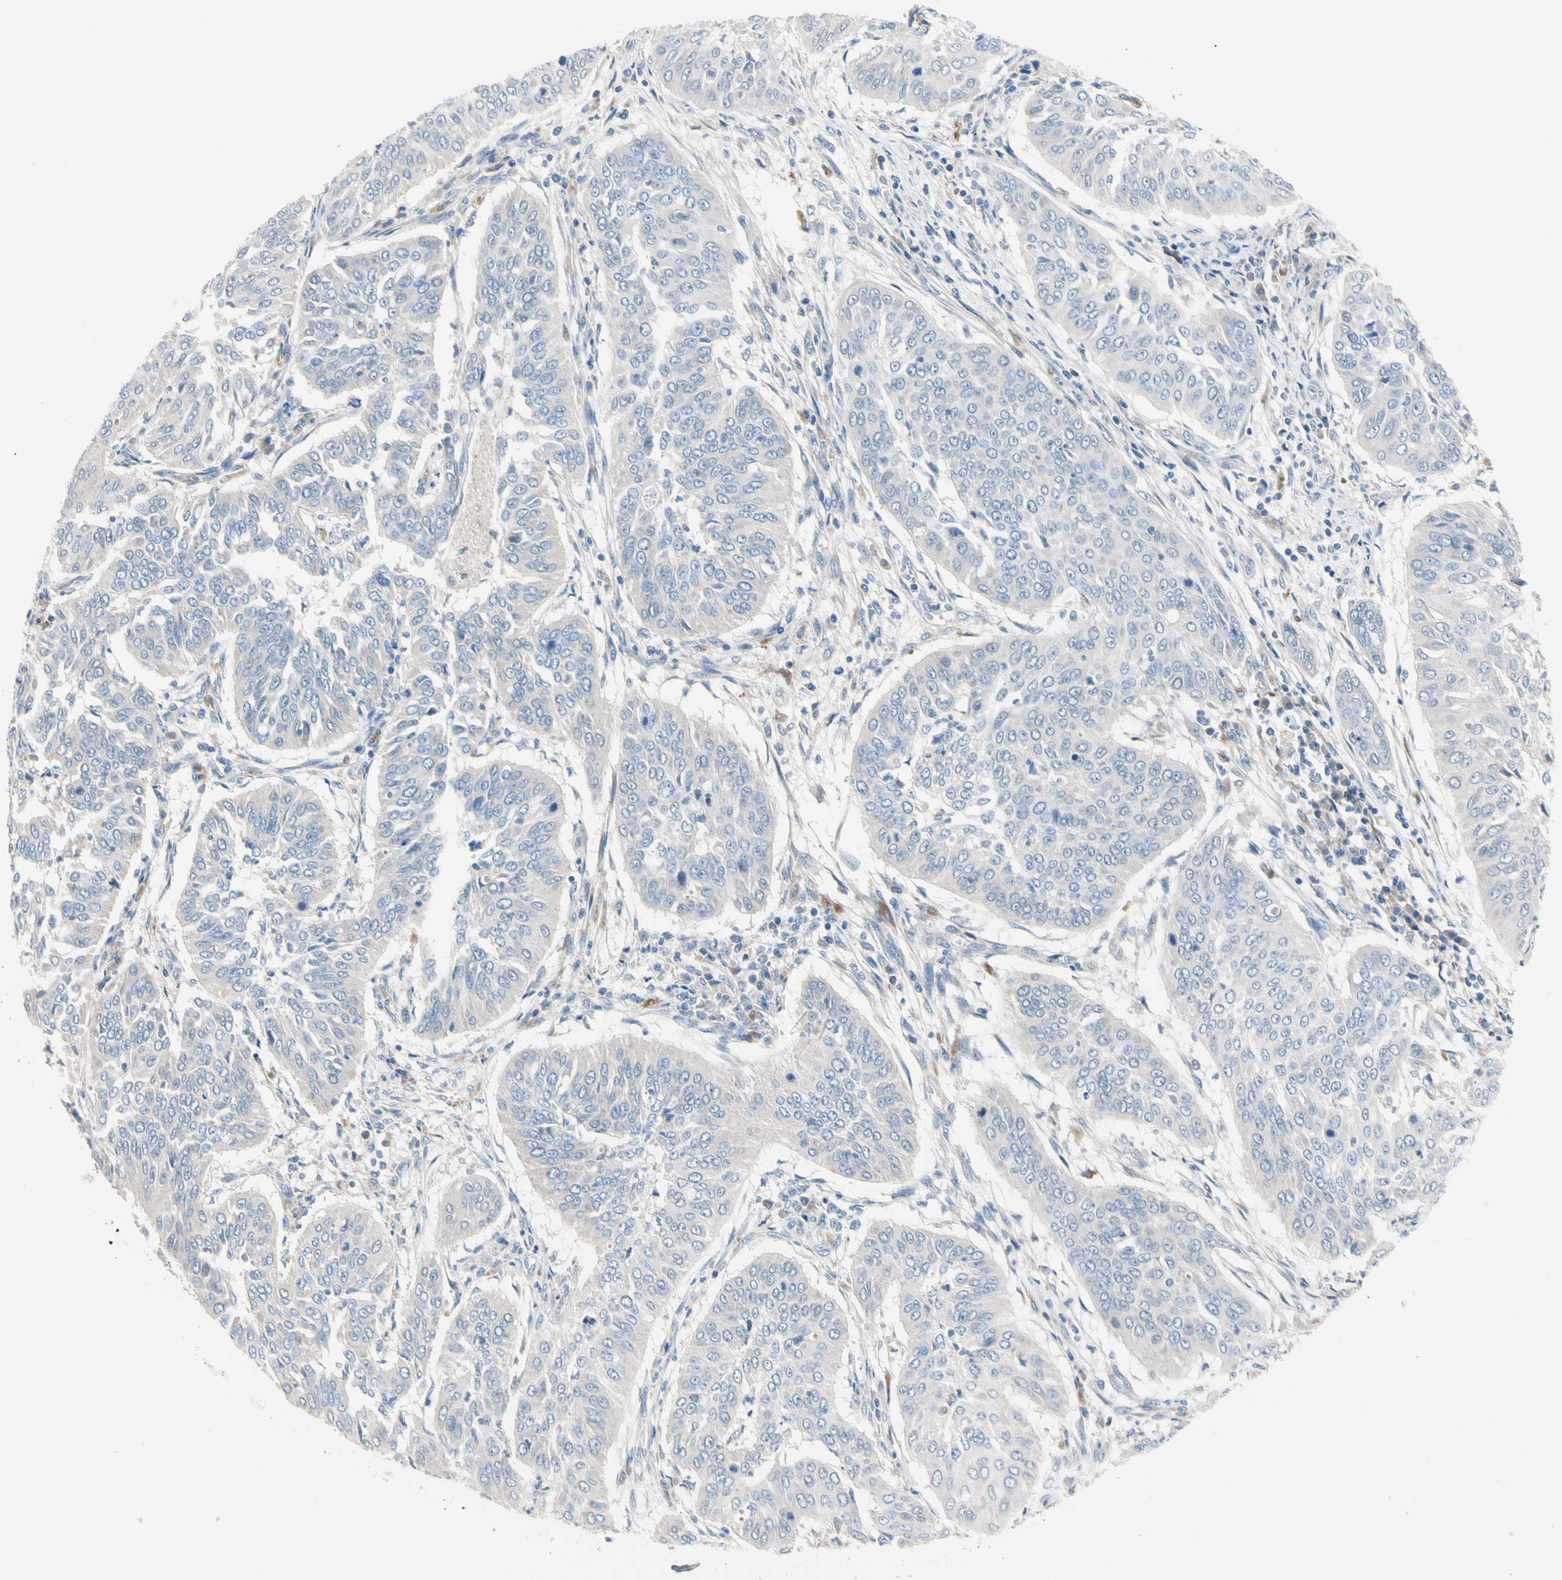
{"staining": {"intensity": "negative", "quantity": "none", "location": "none"}, "tissue": "cervical cancer", "cell_type": "Tumor cells", "image_type": "cancer", "snomed": [{"axis": "morphology", "description": "Normal tissue, NOS"}, {"axis": "morphology", "description": "Squamous cell carcinoma, NOS"}, {"axis": "topography", "description": "Cervix"}], "caption": "The histopathology image demonstrates no staining of tumor cells in cervical cancer.", "gene": "CASQ1", "patient": {"sex": "female", "age": 39}}